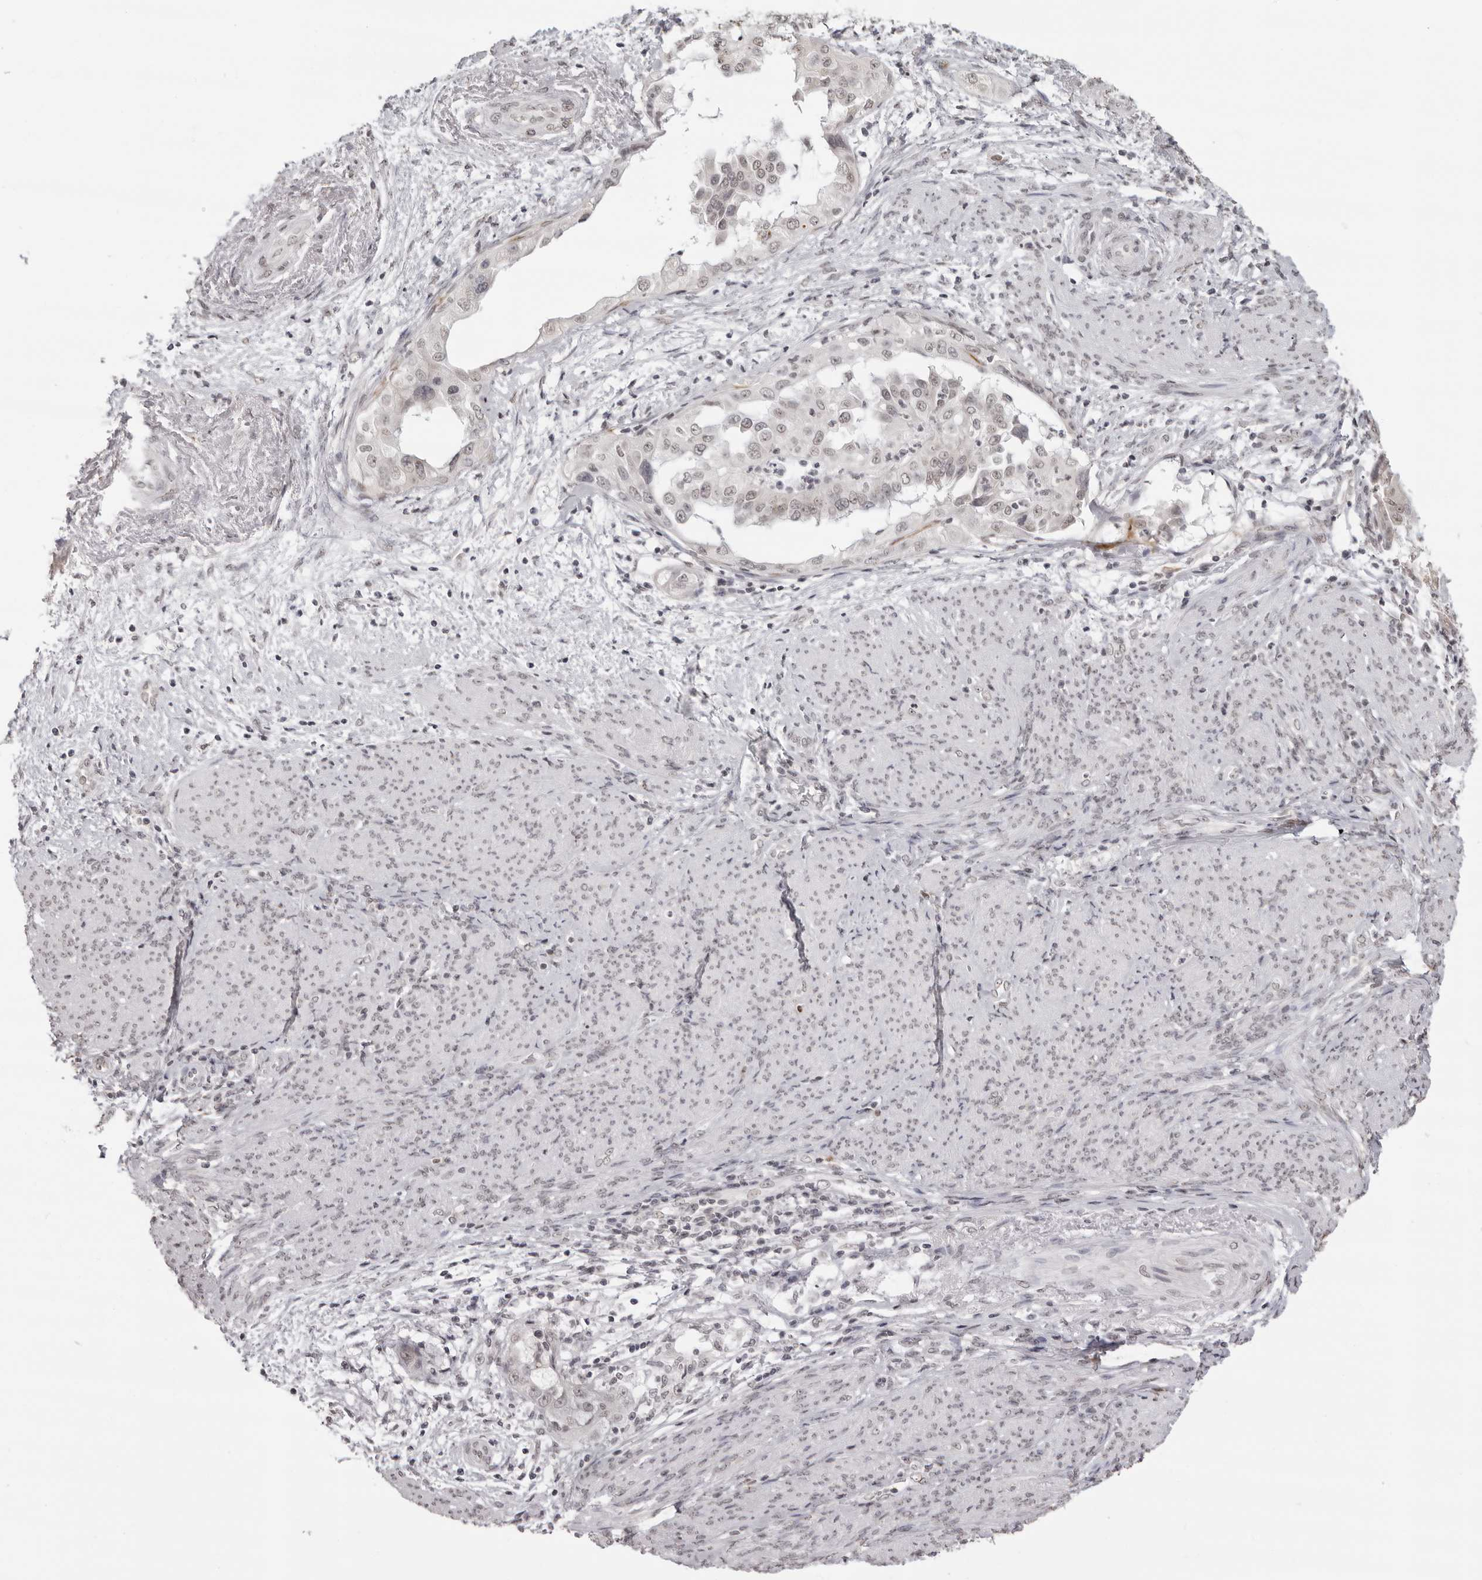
{"staining": {"intensity": "weak", "quantity": "25%-75%", "location": "nuclear"}, "tissue": "endometrial cancer", "cell_type": "Tumor cells", "image_type": "cancer", "snomed": [{"axis": "morphology", "description": "Adenocarcinoma, NOS"}, {"axis": "topography", "description": "Endometrium"}], "caption": "Endometrial adenocarcinoma tissue reveals weak nuclear staining in about 25%-75% of tumor cells", "gene": "NTM", "patient": {"sex": "female", "age": 85}}